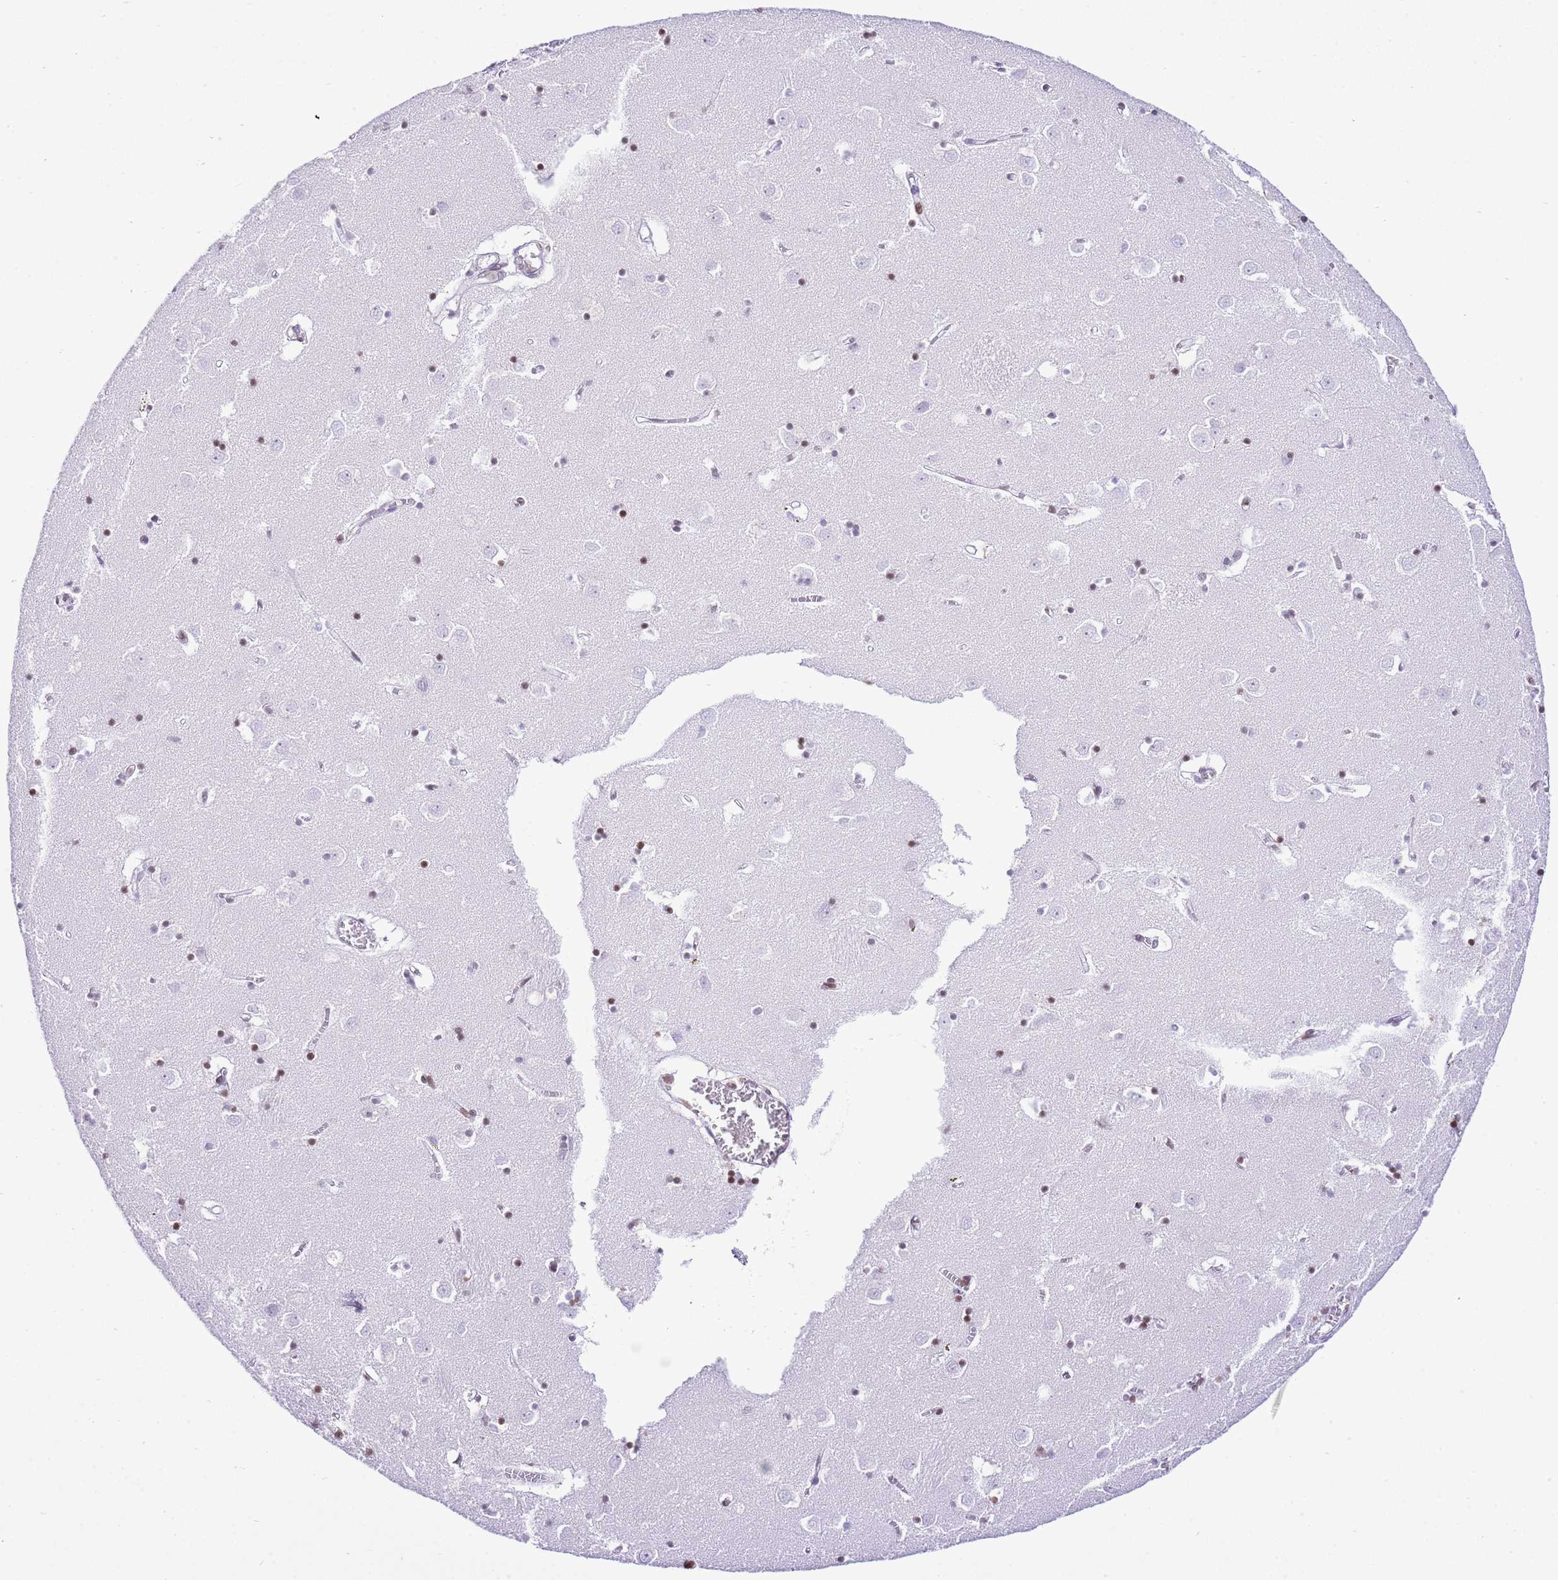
{"staining": {"intensity": "negative", "quantity": "none", "location": "none"}, "tissue": "caudate", "cell_type": "Glial cells", "image_type": "normal", "snomed": [{"axis": "morphology", "description": "Normal tissue, NOS"}, {"axis": "topography", "description": "Lateral ventricle wall"}], "caption": "A micrograph of caudate stained for a protein displays no brown staining in glial cells. (Brightfield microscopy of DAB immunohistochemistry (IHC) at high magnification).", "gene": "PRR15", "patient": {"sex": "male", "age": 70}}